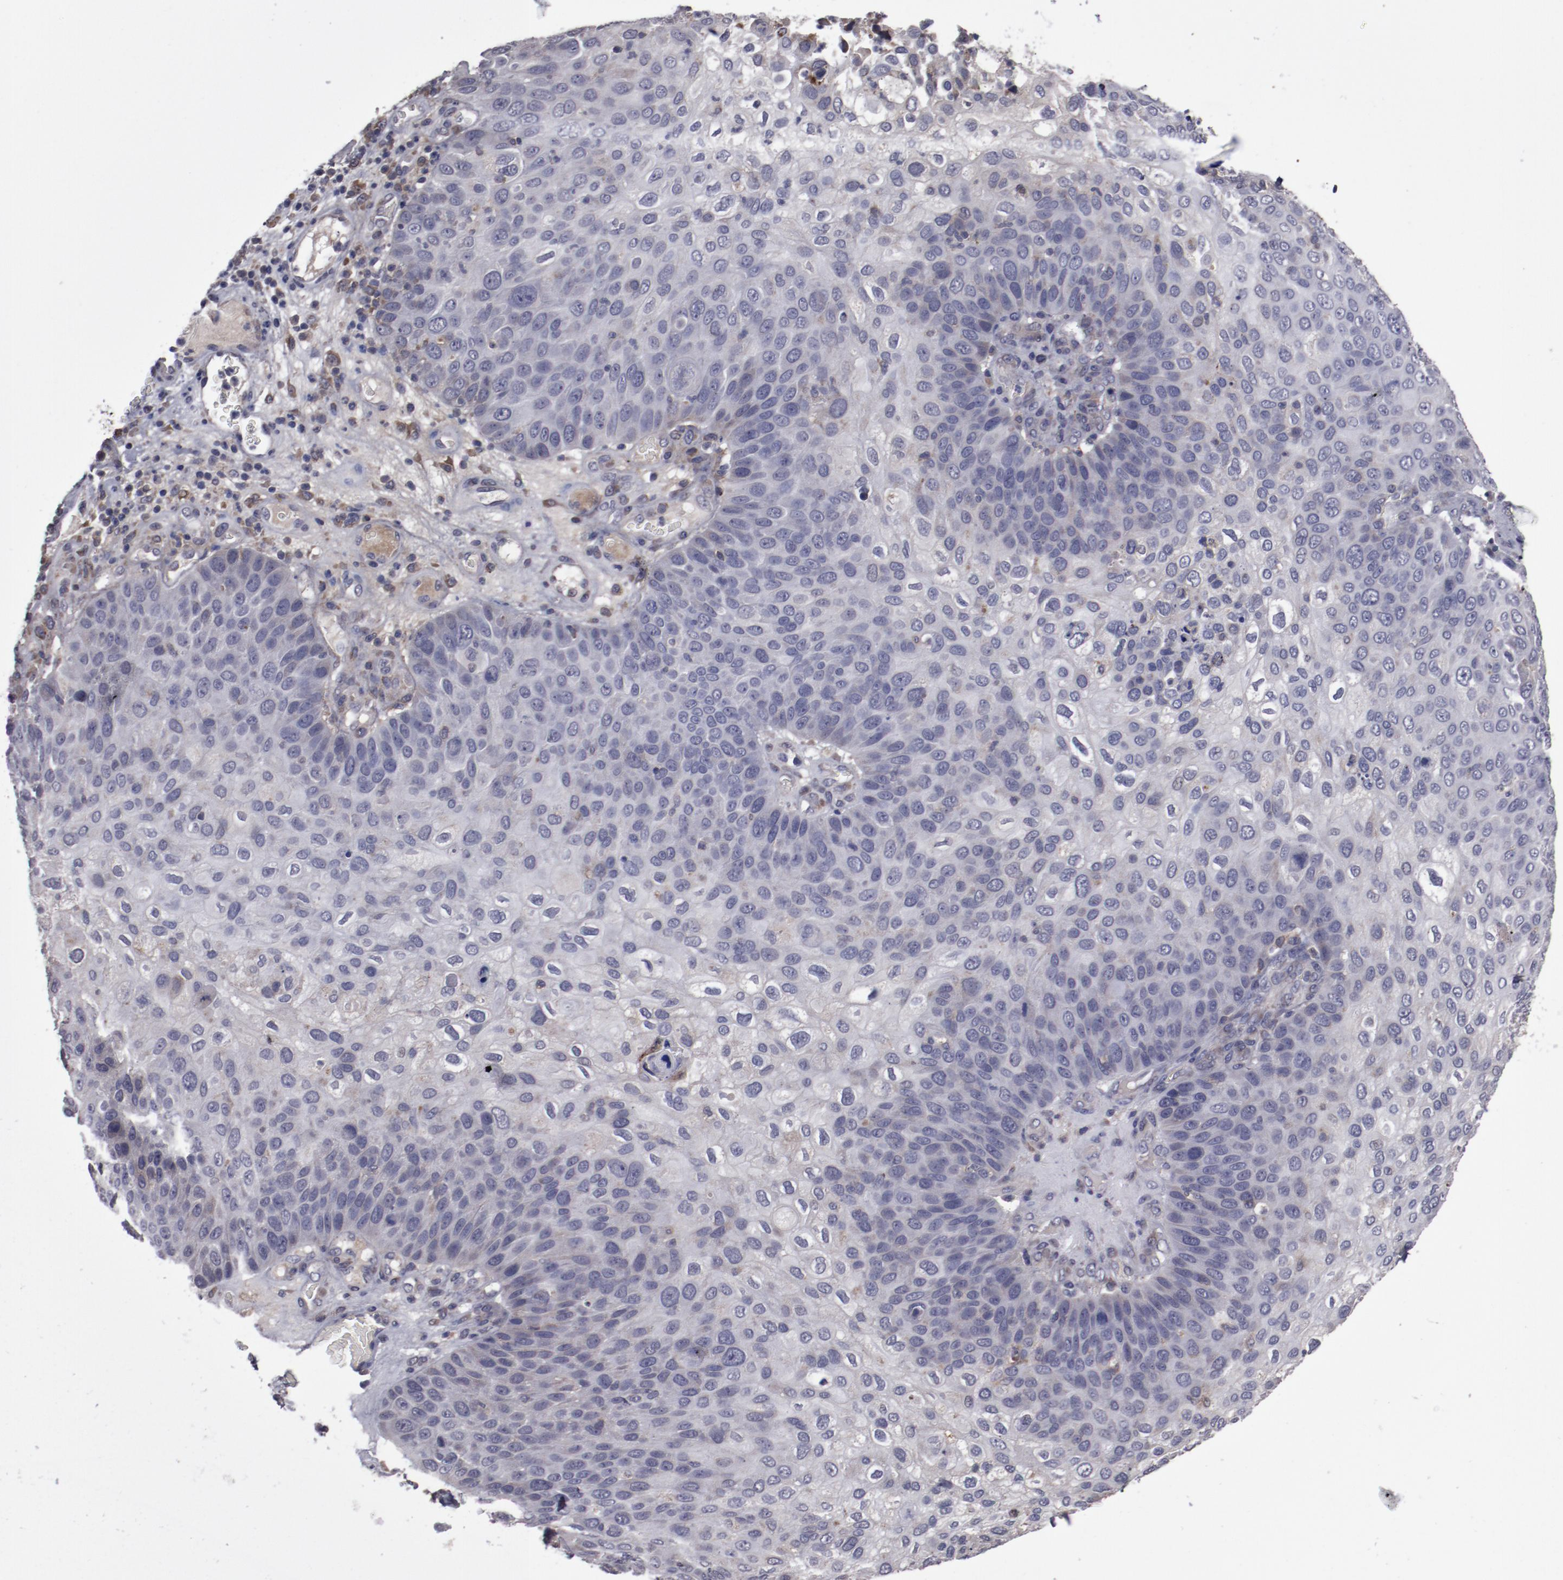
{"staining": {"intensity": "weak", "quantity": ">75%", "location": "cytoplasmic/membranous"}, "tissue": "skin cancer", "cell_type": "Tumor cells", "image_type": "cancer", "snomed": [{"axis": "morphology", "description": "Squamous cell carcinoma, NOS"}, {"axis": "topography", "description": "Skin"}], "caption": "The image demonstrates staining of skin squamous cell carcinoma, revealing weak cytoplasmic/membranous protein positivity (brown color) within tumor cells. The protein is shown in brown color, while the nuclei are stained blue.", "gene": "IL12A", "patient": {"sex": "male", "age": 87}}